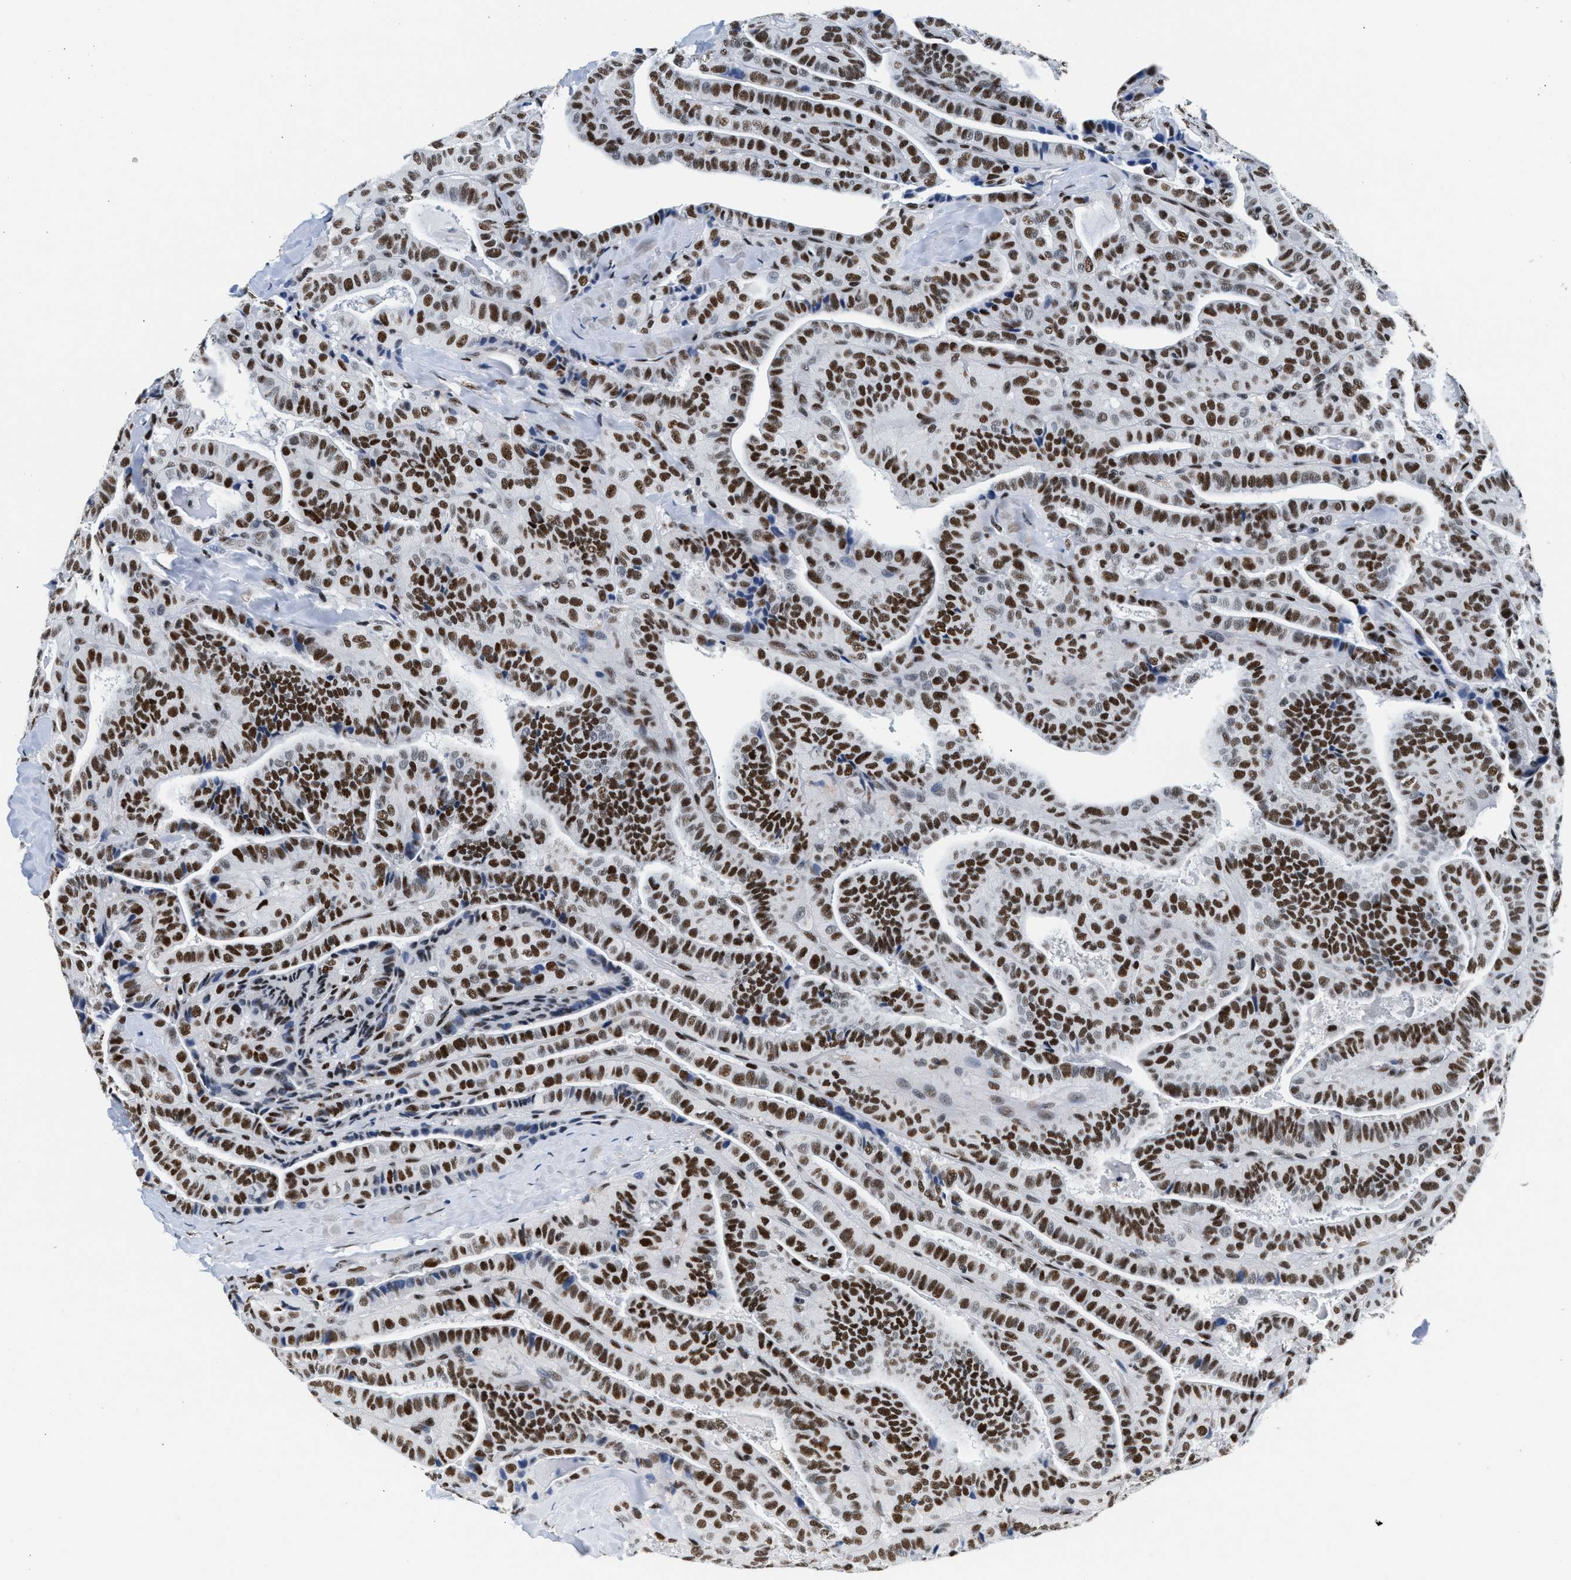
{"staining": {"intensity": "strong", "quantity": ">75%", "location": "nuclear"}, "tissue": "thyroid cancer", "cell_type": "Tumor cells", "image_type": "cancer", "snomed": [{"axis": "morphology", "description": "Papillary adenocarcinoma, NOS"}, {"axis": "topography", "description": "Thyroid gland"}], "caption": "Human thyroid papillary adenocarcinoma stained with a brown dye demonstrates strong nuclear positive staining in about >75% of tumor cells.", "gene": "RAD50", "patient": {"sex": "male", "age": 77}}